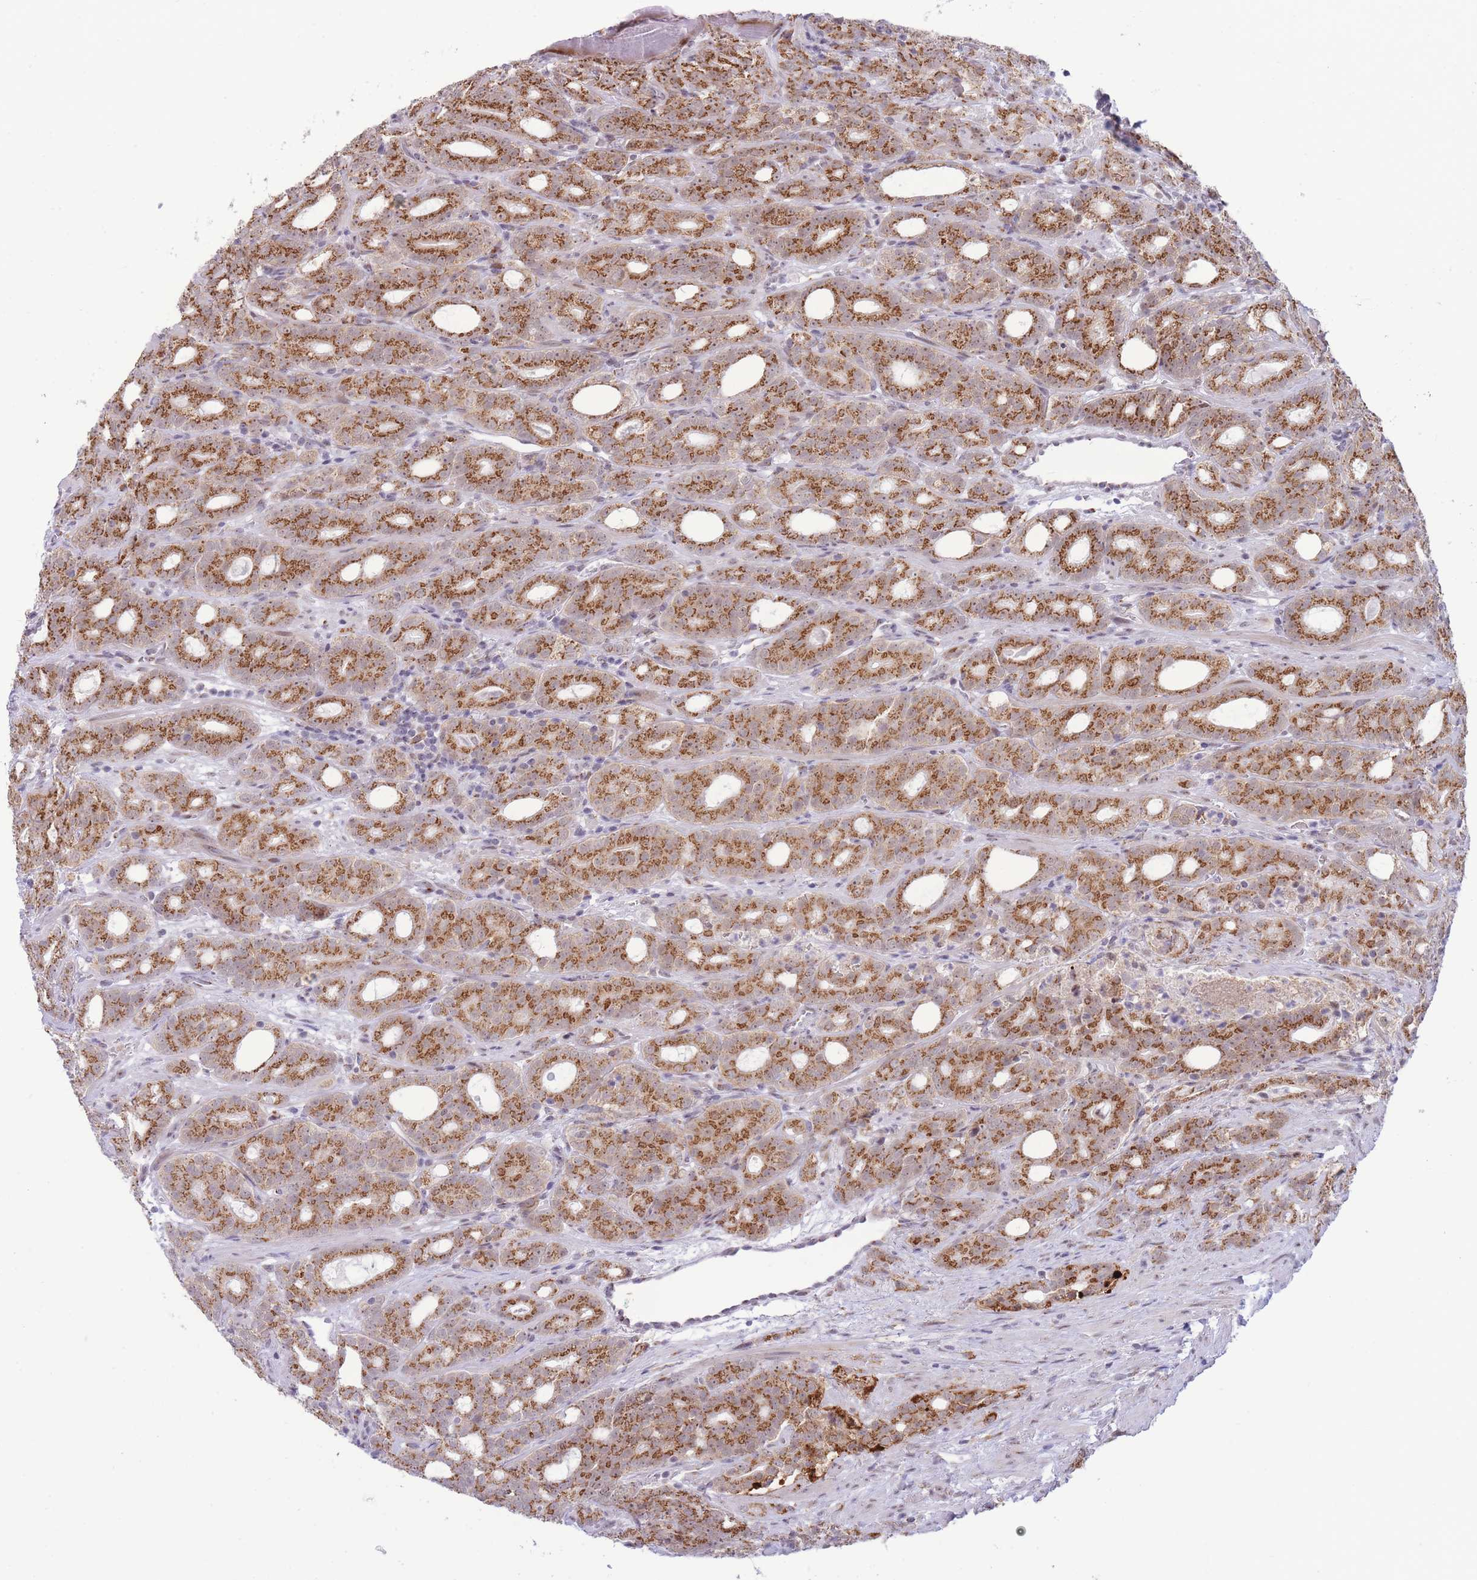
{"staining": {"intensity": "strong", "quantity": ">75%", "location": "cytoplasmic/membranous"}, "tissue": "prostate cancer", "cell_type": "Tumor cells", "image_type": "cancer", "snomed": [{"axis": "morphology", "description": "Adenocarcinoma, High grade"}, {"axis": "topography", "description": "Prostate"}], "caption": "There is high levels of strong cytoplasmic/membranous expression in tumor cells of adenocarcinoma (high-grade) (prostate), as demonstrated by immunohistochemical staining (brown color).", "gene": "INO80C", "patient": {"sex": "male", "age": 64}}